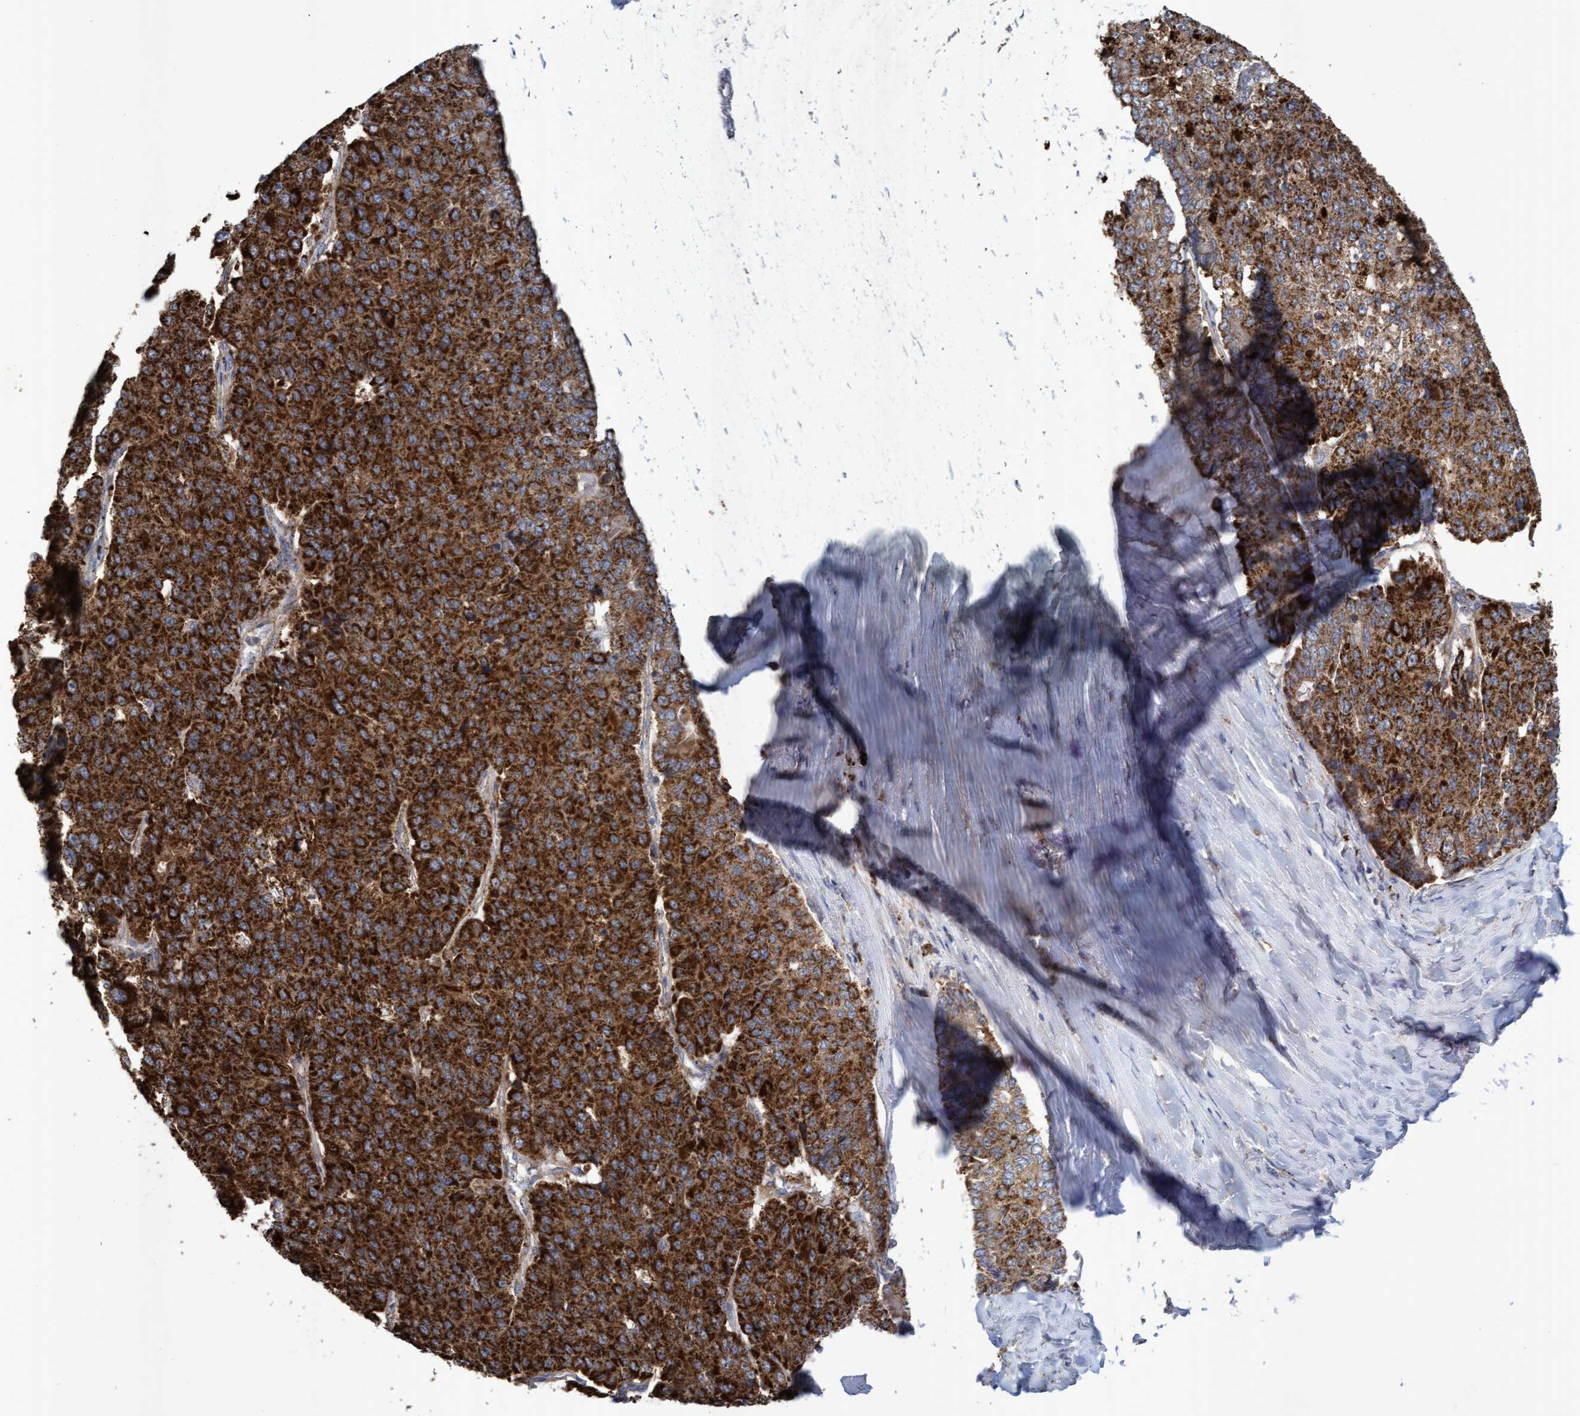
{"staining": {"intensity": "strong", "quantity": ">75%", "location": "cytoplasmic/membranous"}, "tissue": "pancreatic cancer", "cell_type": "Tumor cells", "image_type": "cancer", "snomed": [{"axis": "morphology", "description": "Adenocarcinoma, NOS"}, {"axis": "topography", "description": "Pancreas"}], "caption": "The histopathology image shows a brown stain indicating the presence of a protein in the cytoplasmic/membranous of tumor cells in pancreatic cancer.", "gene": "ATPAF2", "patient": {"sex": "male", "age": 50}}